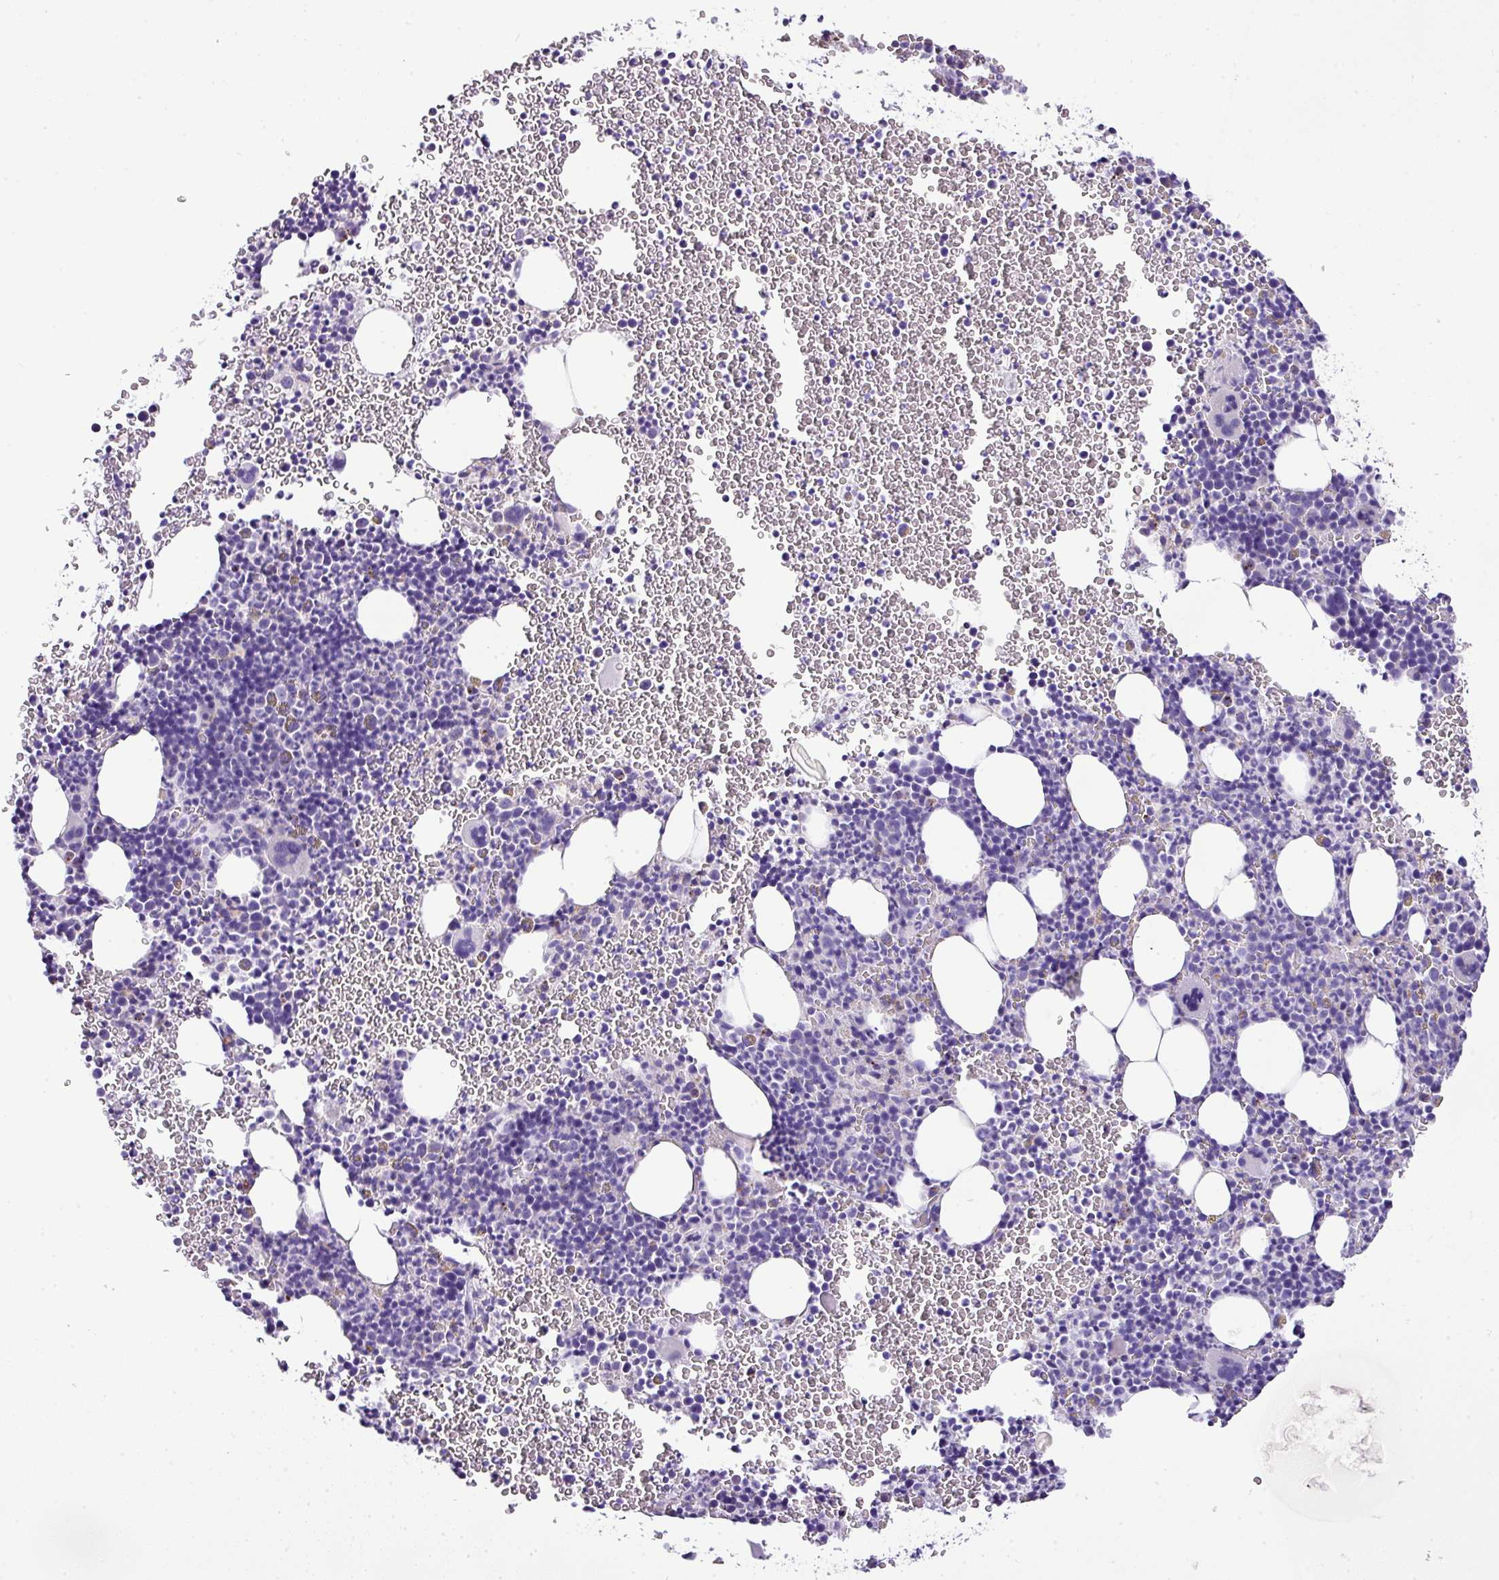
{"staining": {"intensity": "negative", "quantity": "none", "location": "none"}, "tissue": "bone marrow", "cell_type": "Hematopoietic cells", "image_type": "normal", "snomed": [{"axis": "morphology", "description": "Normal tissue, NOS"}, {"axis": "topography", "description": "Bone marrow"}], "caption": "DAB immunohistochemical staining of unremarkable bone marrow reveals no significant expression in hematopoietic cells.", "gene": "PGAP4", "patient": {"sex": "male", "age": 61}}